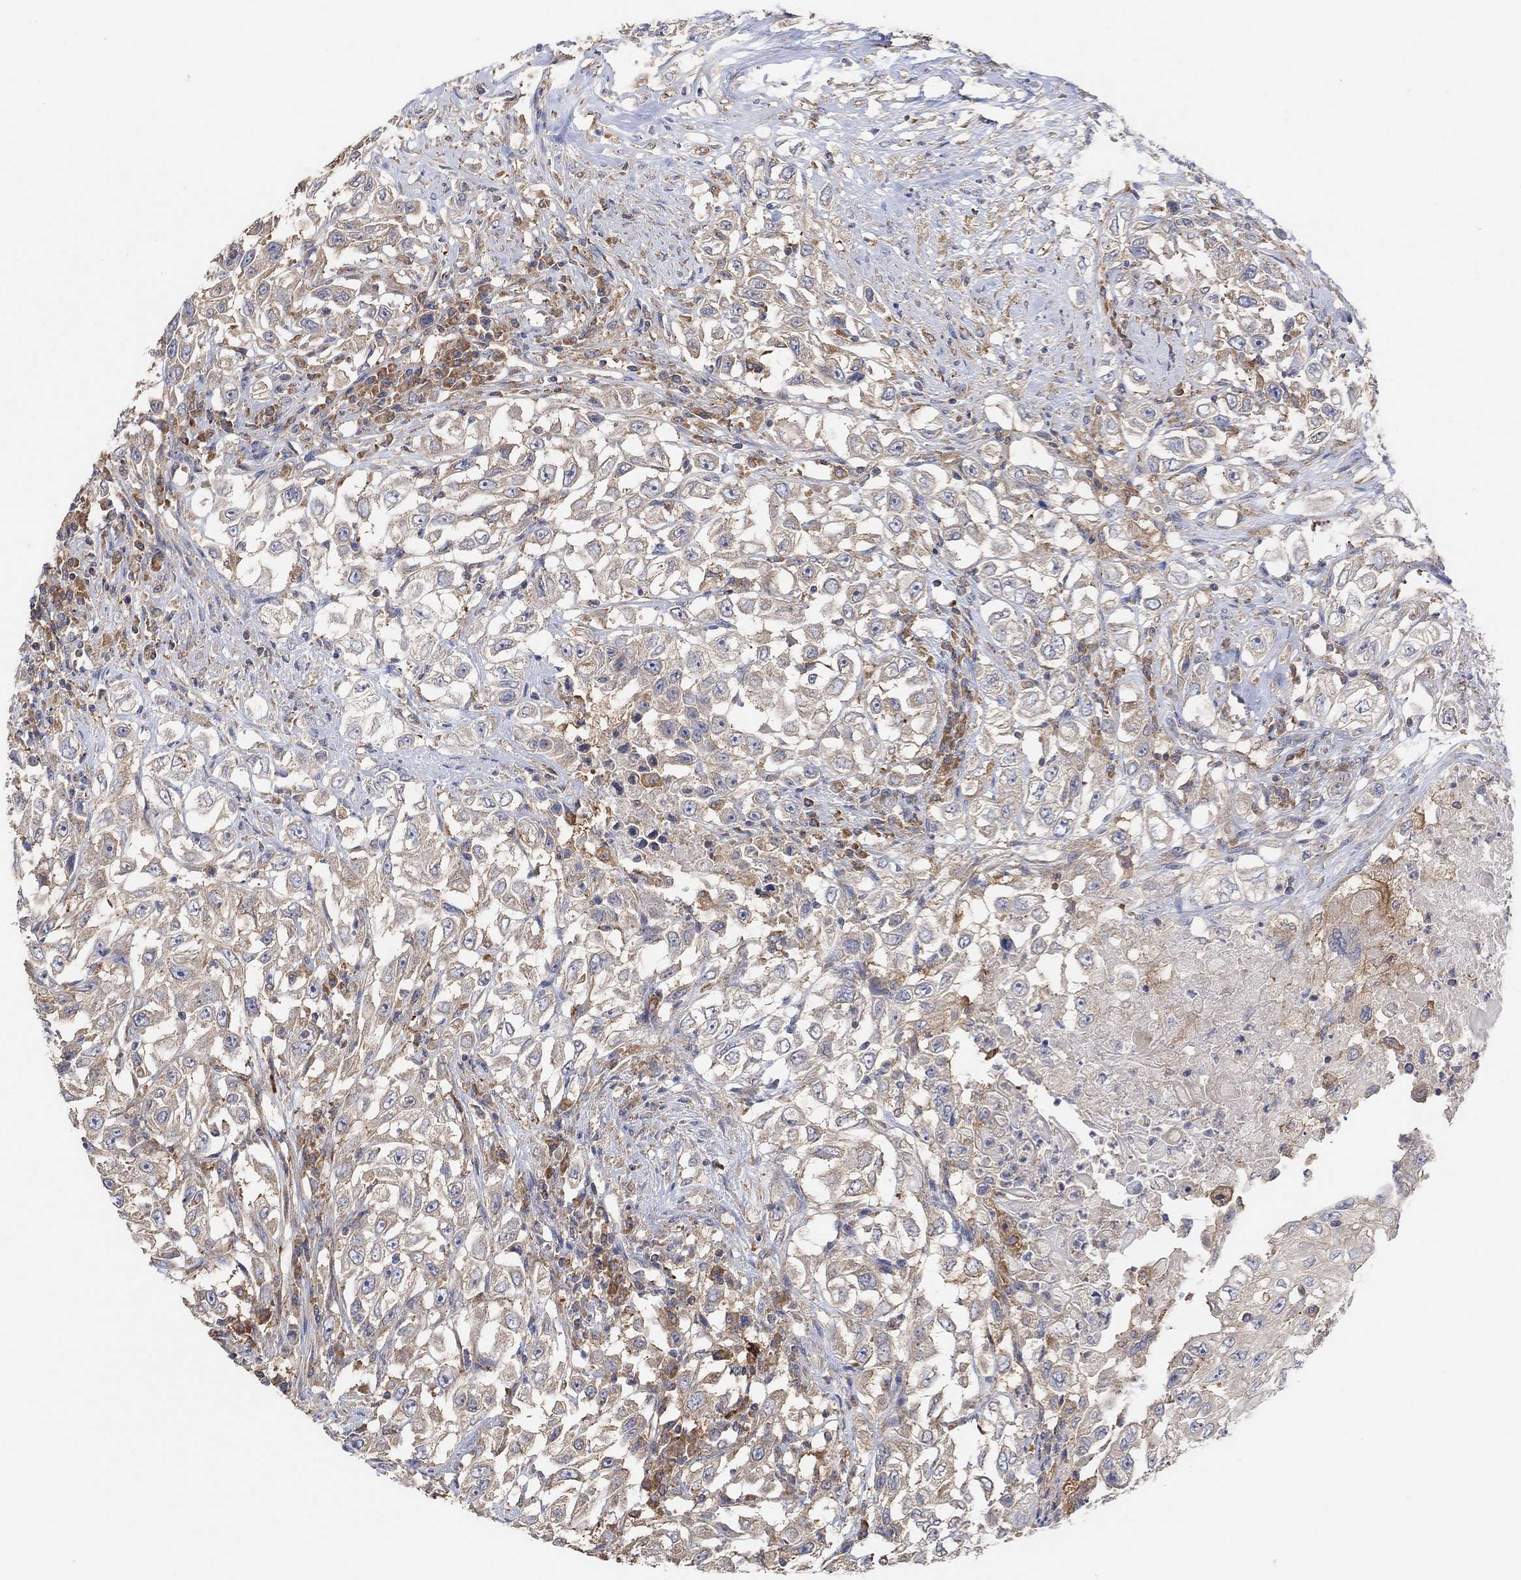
{"staining": {"intensity": "weak", "quantity": ">75%", "location": "cytoplasmic/membranous"}, "tissue": "urothelial cancer", "cell_type": "Tumor cells", "image_type": "cancer", "snomed": [{"axis": "morphology", "description": "Urothelial carcinoma, High grade"}, {"axis": "topography", "description": "Urinary bladder"}], "caption": "Immunohistochemistry micrograph of human urothelial cancer stained for a protein (brown), which demonstrates low levels of weak cytoplasmic/membranous expression in about >75% of tumor cells.", "gene": "BLOC1S3", "patient": {"sex": "female", "age": 56}}